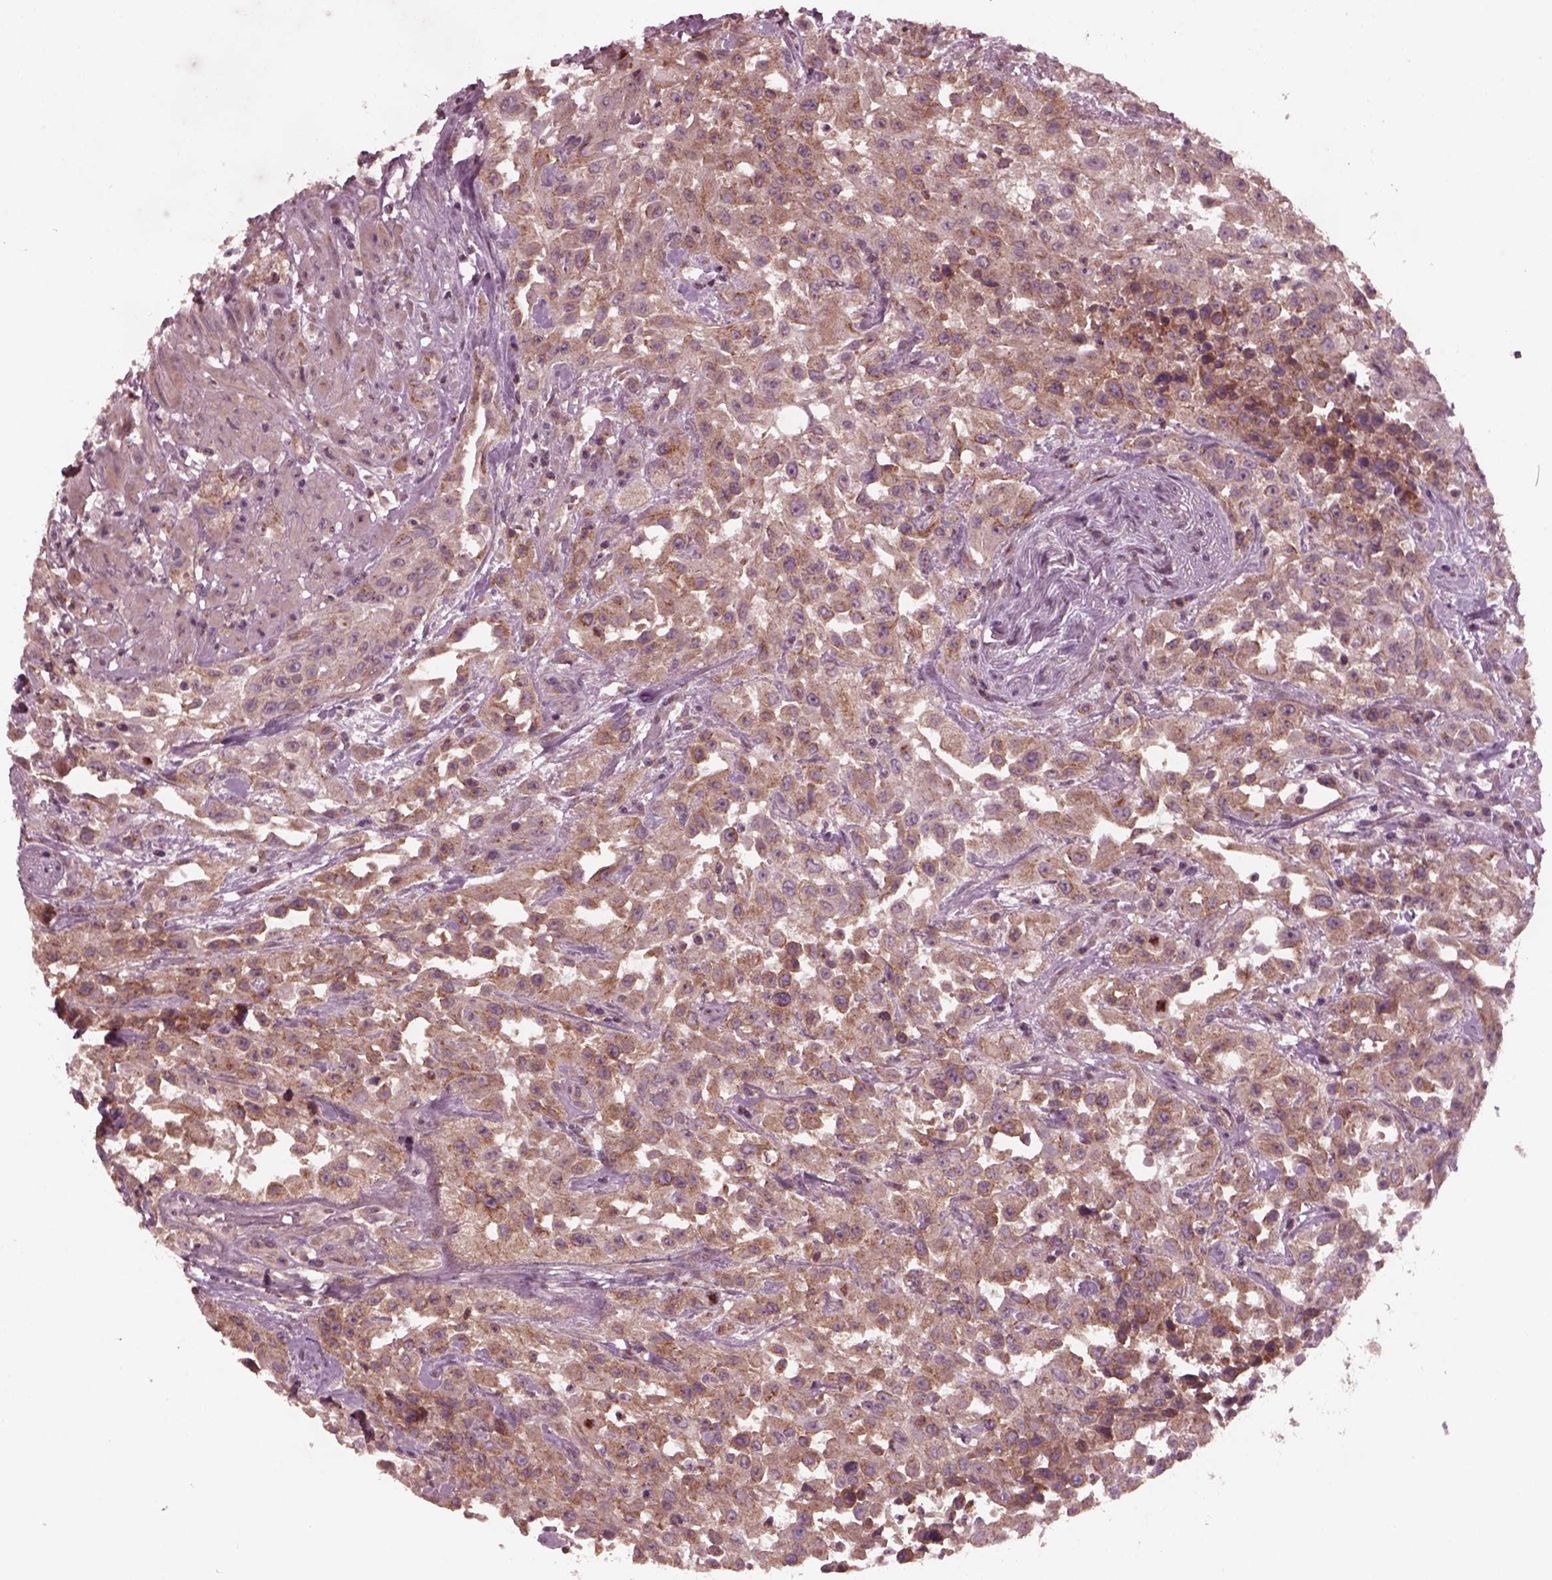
{"staining": {"intensity": "moderate", "quantity": ">75%", "location": "cytoplasmic/membranous"}, "tissue": "urothelial cancer", "cell_type": "Tumor cells", "image_type": "cancer", "snomed": [{"axis": "morphology", "description": "Urothelial carcinoma, High grade"}, {"axis": "topography", "description": "Urinary bladder"}], "caption": "This photomicrograph demonstrates urothelial cancer stained with IHC to label a protein in brown. The cytoplasmic/membranous of tumor cells show moderate positivity for the protein. Nuclei are counter-stained blue.", "gene": "TUBG1", "patient": {"sex": "male", "age": 79}}